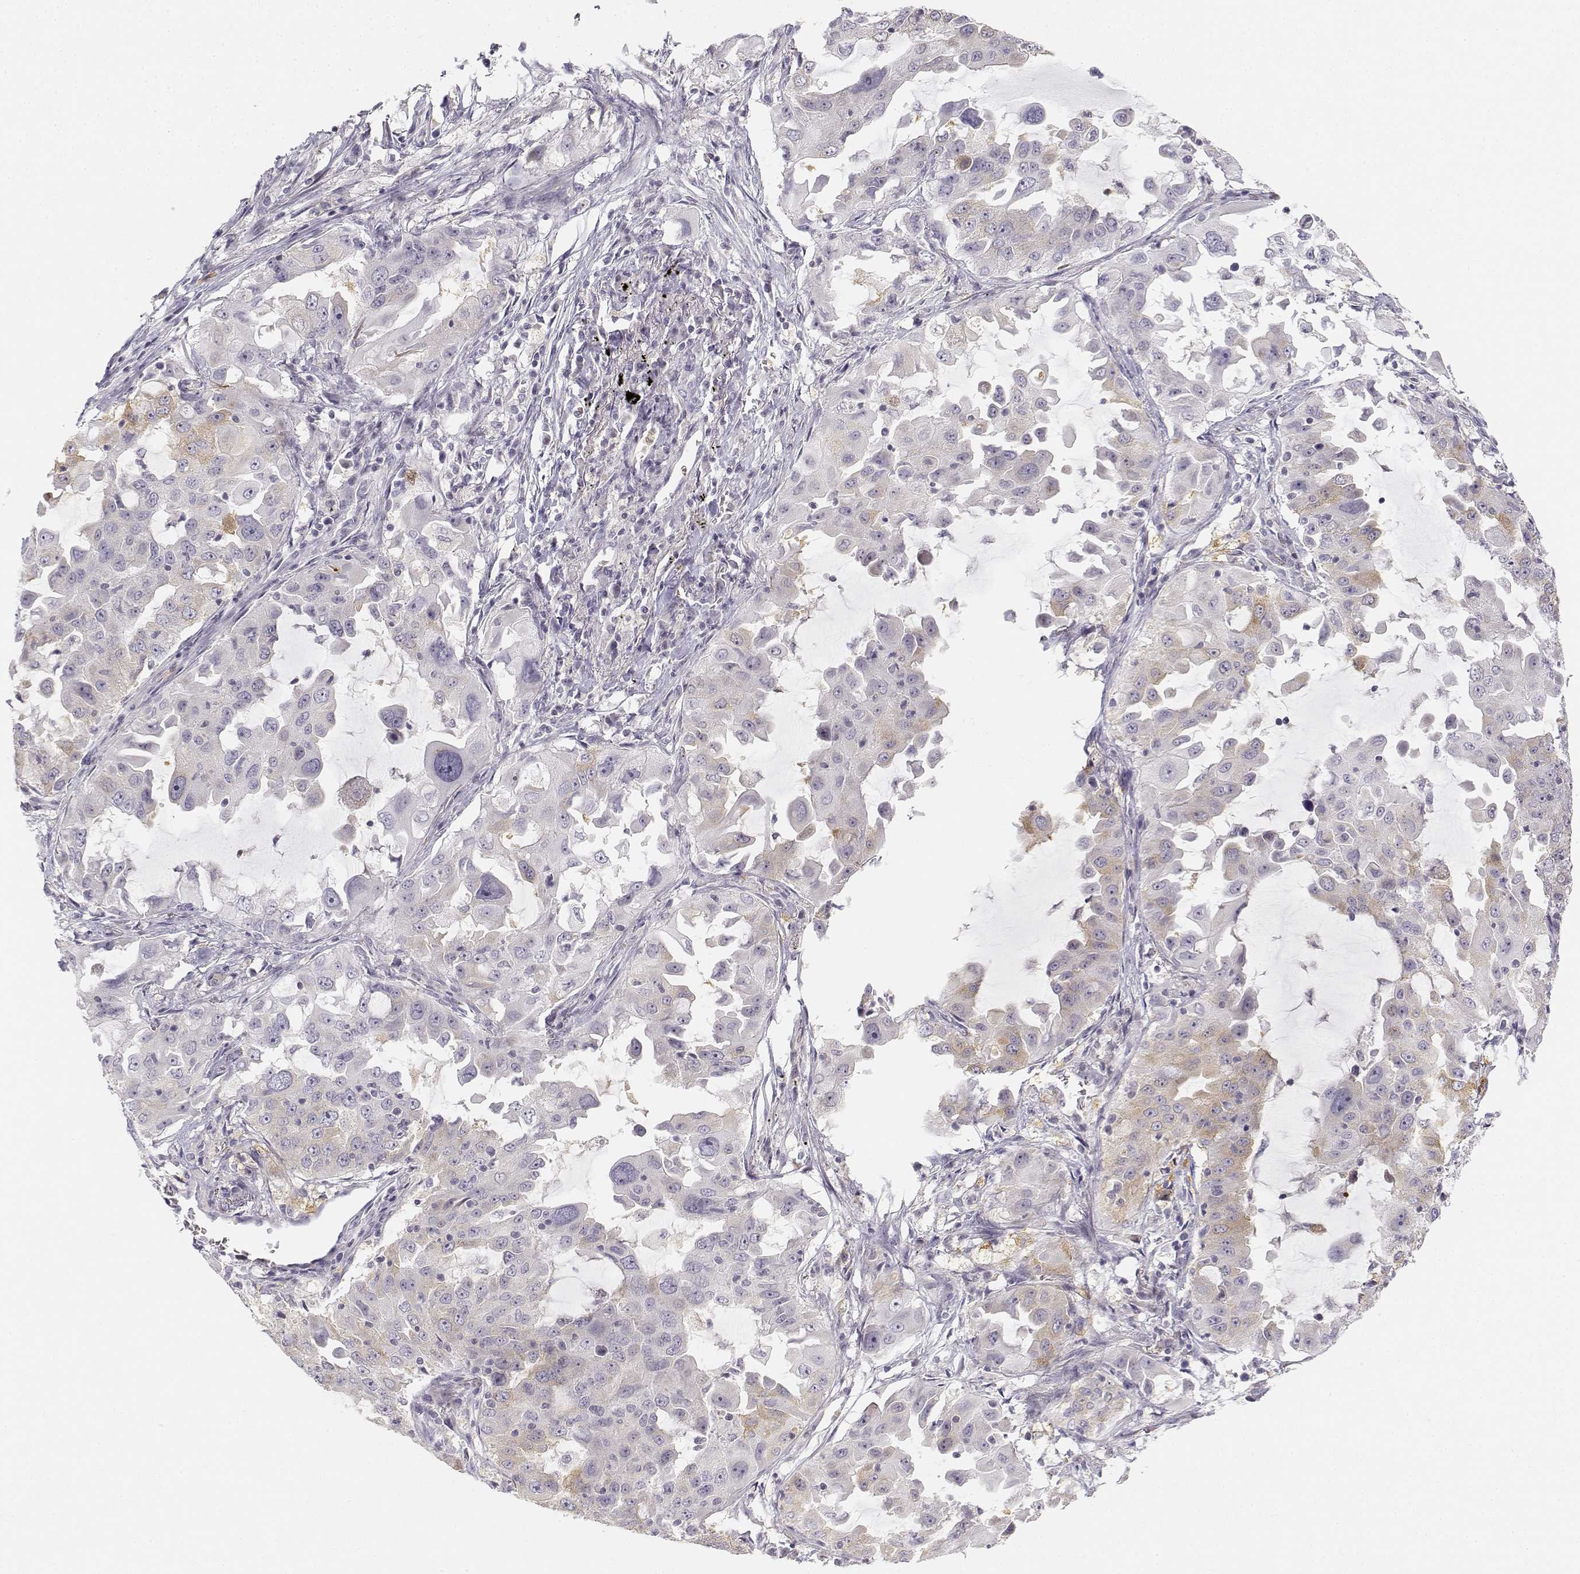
{"staining": {"intensity": "weak", "quantity": "<25%", "location": "cytoplasmic/membranous"}, "tissue": "lung cancer", "cell_type": "Tumor cells", "image_type": "cancer", "snomed": [{"axis": "morphology", "description": "Adenocarcinoma, NOS"}, {"axis": "topography", "description": "Lung"}], "caption": "A high-resolution histopathology image shows immunohistochemistry (IHC) staining of lung cancer, which displays no significant staining in tumor cells.", "gene": "GLIPR1L2", "patient": {"sex": "female", "age": 61}}